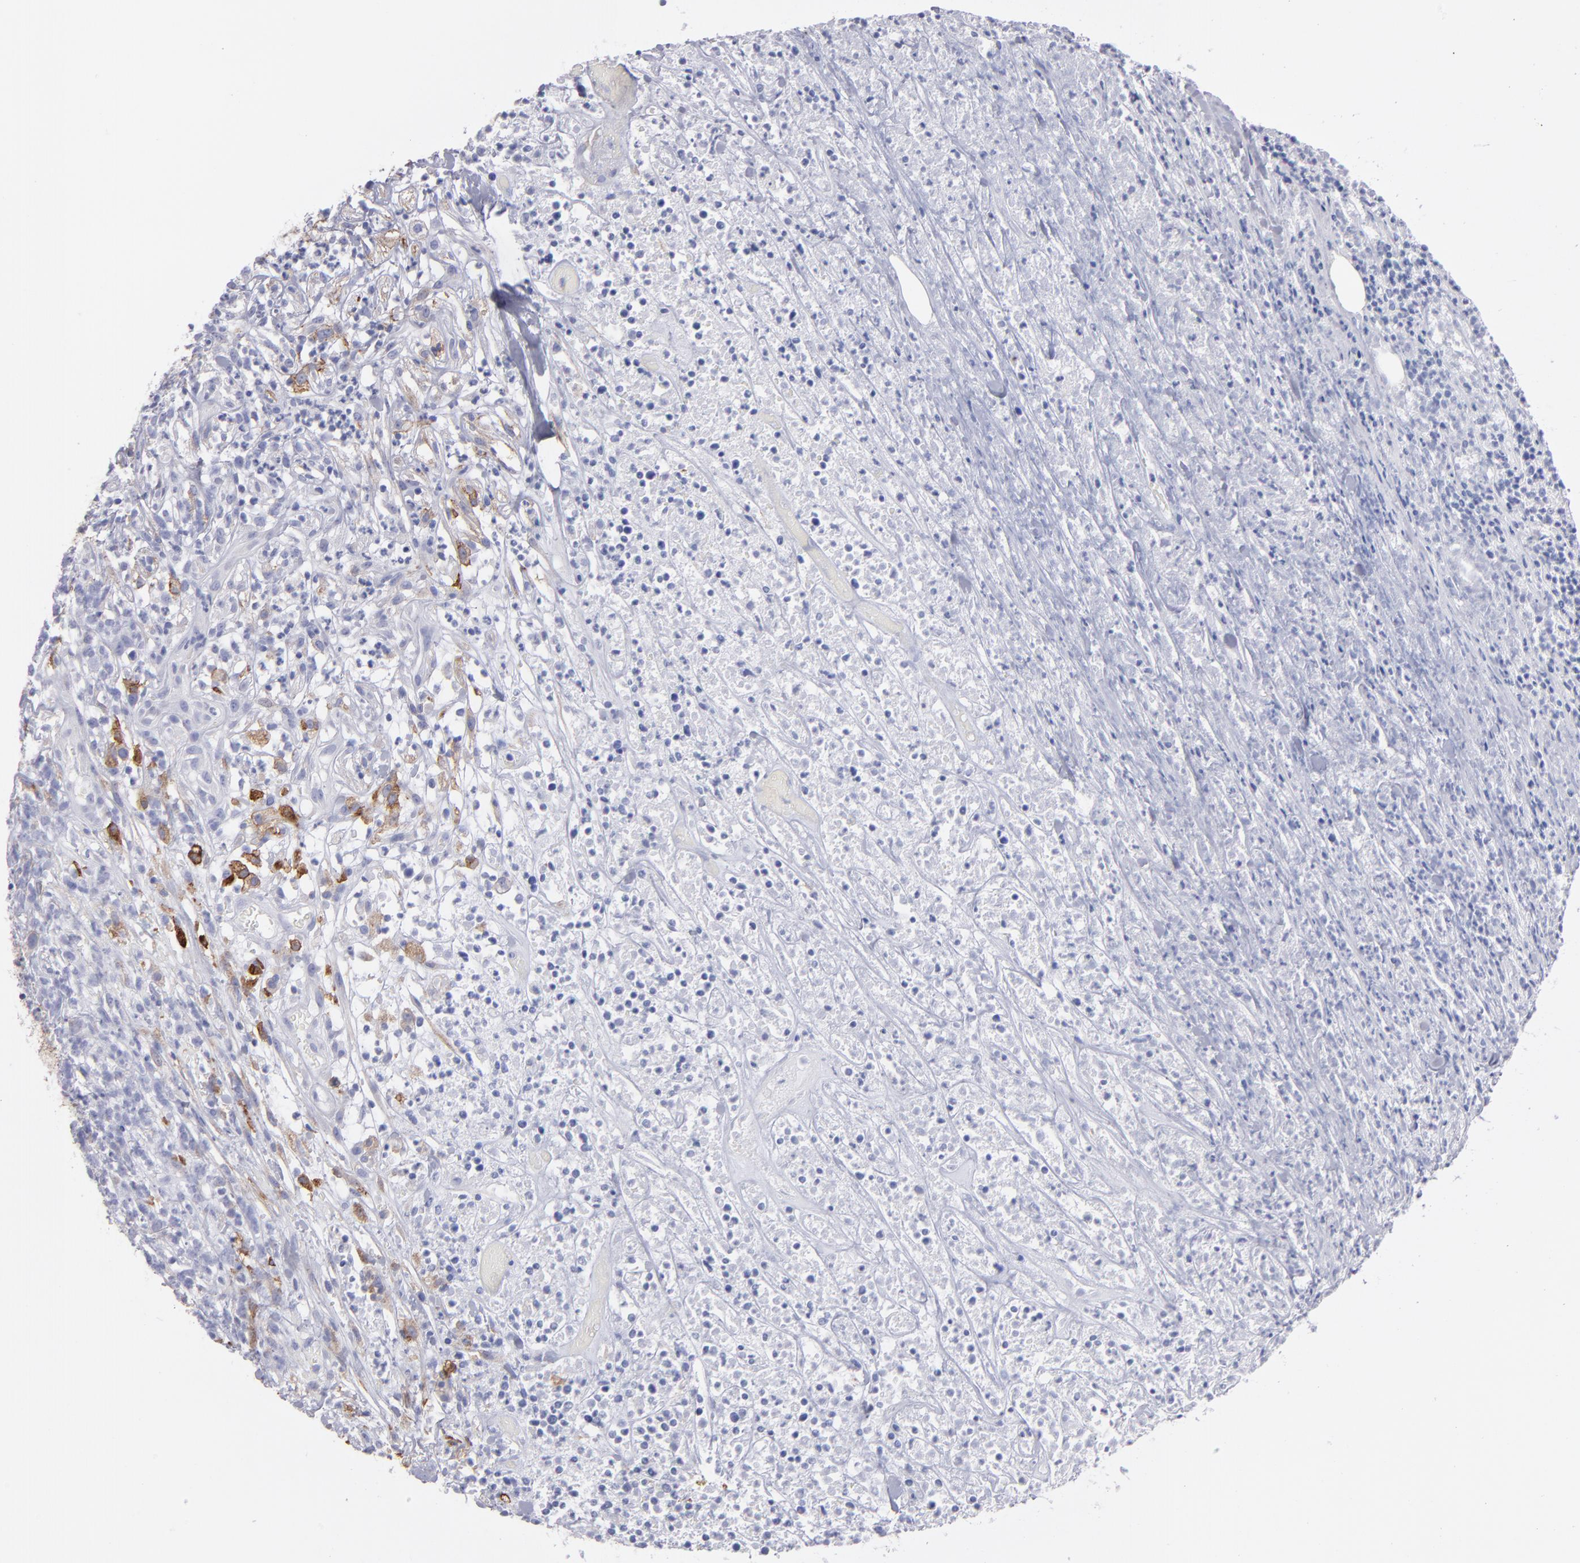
{"staining": {"intensity": "weak", "quantity": "<25%", "location": "cytoplasmic/membranous"}, "tissue": "lymphoma", "cell_type": "Tumor cells", "image_type": "cancer", "snomed": [{"axis": "morphology", "description": "Malignant lymphoma, non-Hodgkin's type, High grade"}, {"axis": "topography", "description": "Lymph node"}], "caption": "Tumor cells show no significant staining in high-grade malignant lymphoma, non-Hodgkin's type.", "gene": "AHNAK2", "patient": {"sex": "female", "age": 73}}